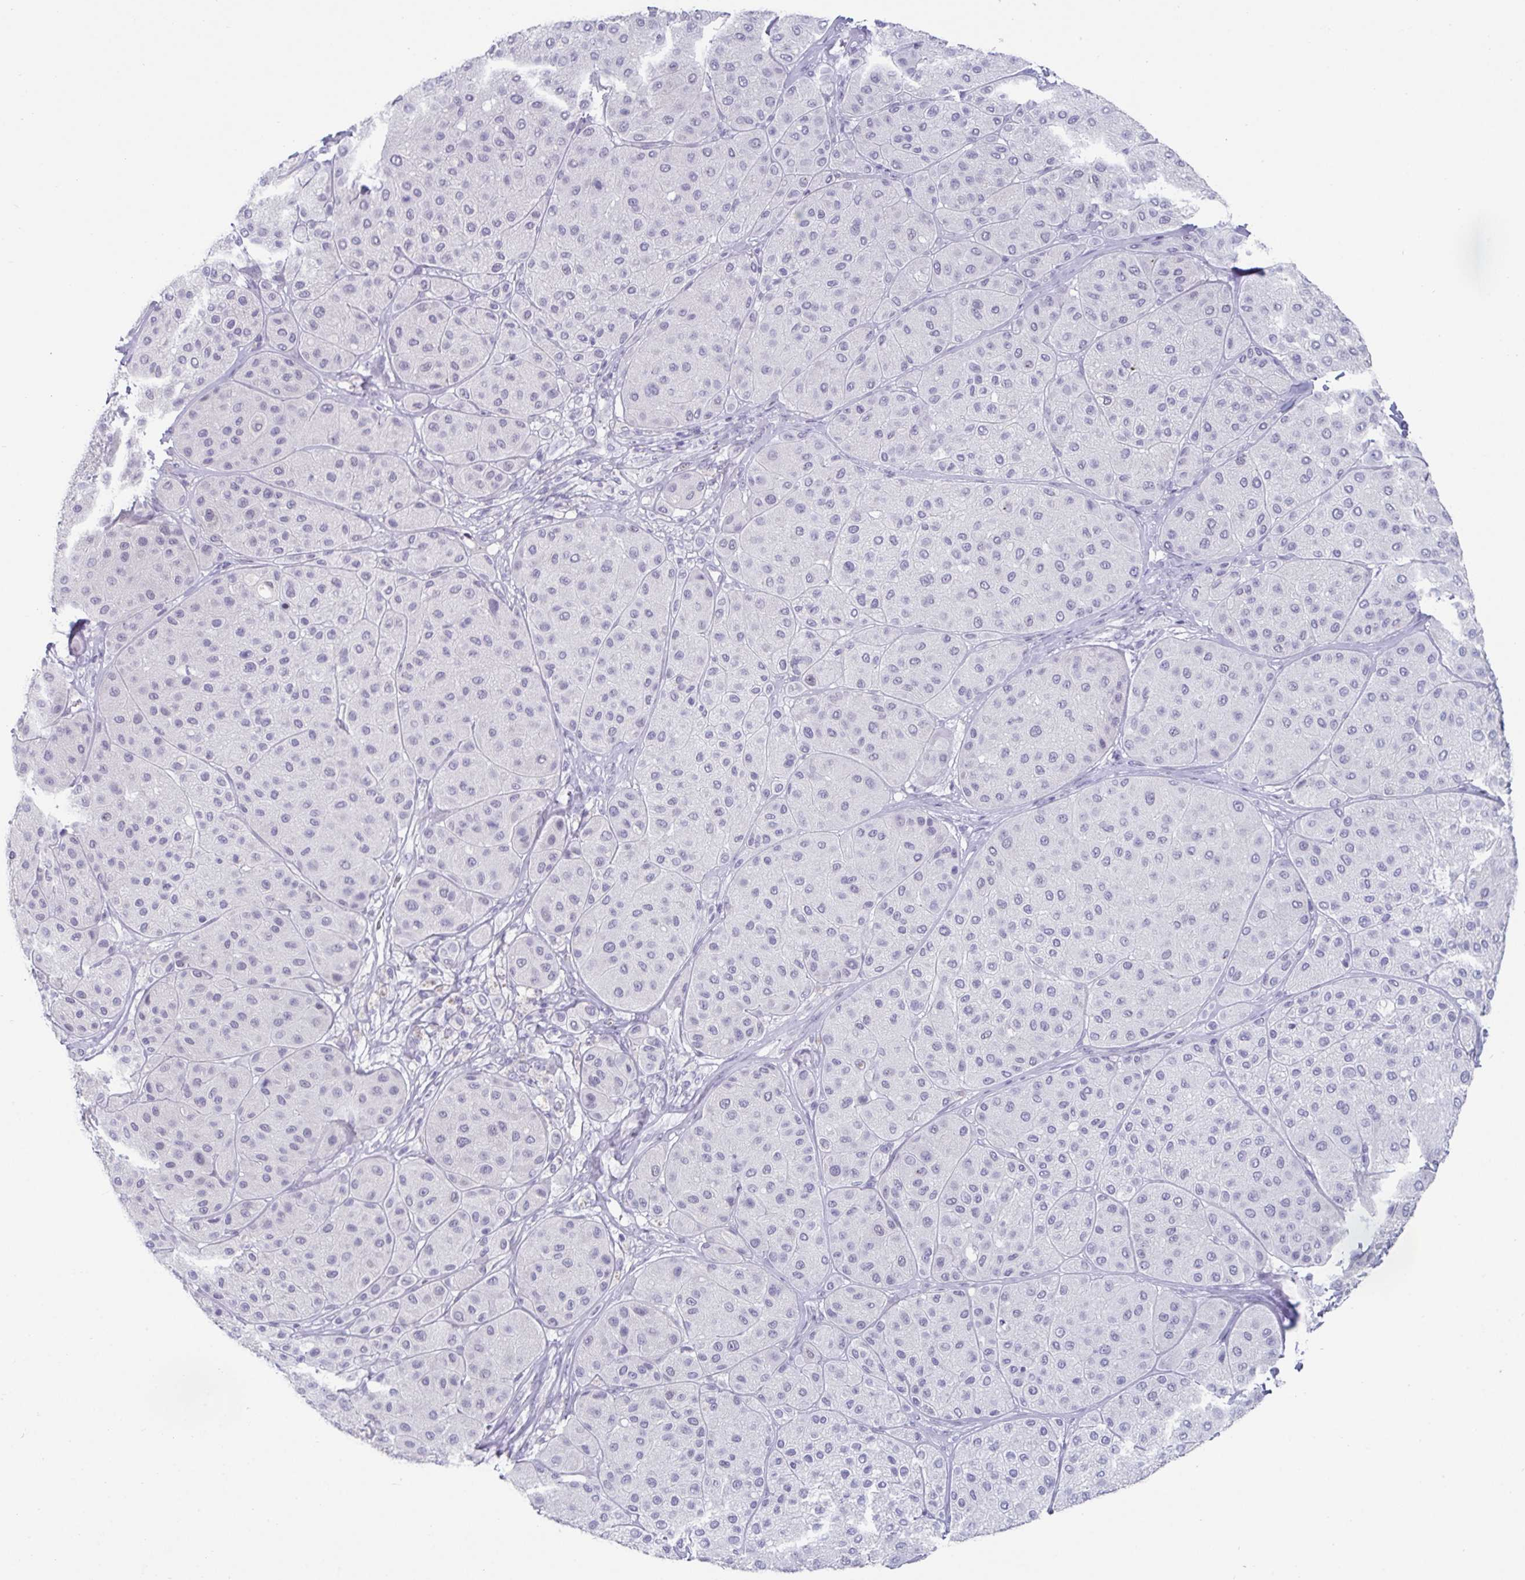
{"staining": {"intensity": "negative", "quantity": "none", "location": "none"}, "tissue": "melanoma", "cell_type": "Tumor cells", "image_type": "cancer", "snomed": [{"axis": "morphology", "description": "Malignant melanoma, Metastatic site"}, {"axis": "topography", "description": "Smooth muscle"}], "caption": "The histopathology image displays no staining of tumor cells in melanoma.", "gene": "VSIG10L", "patient": {"sex": "male", "age": 41}}